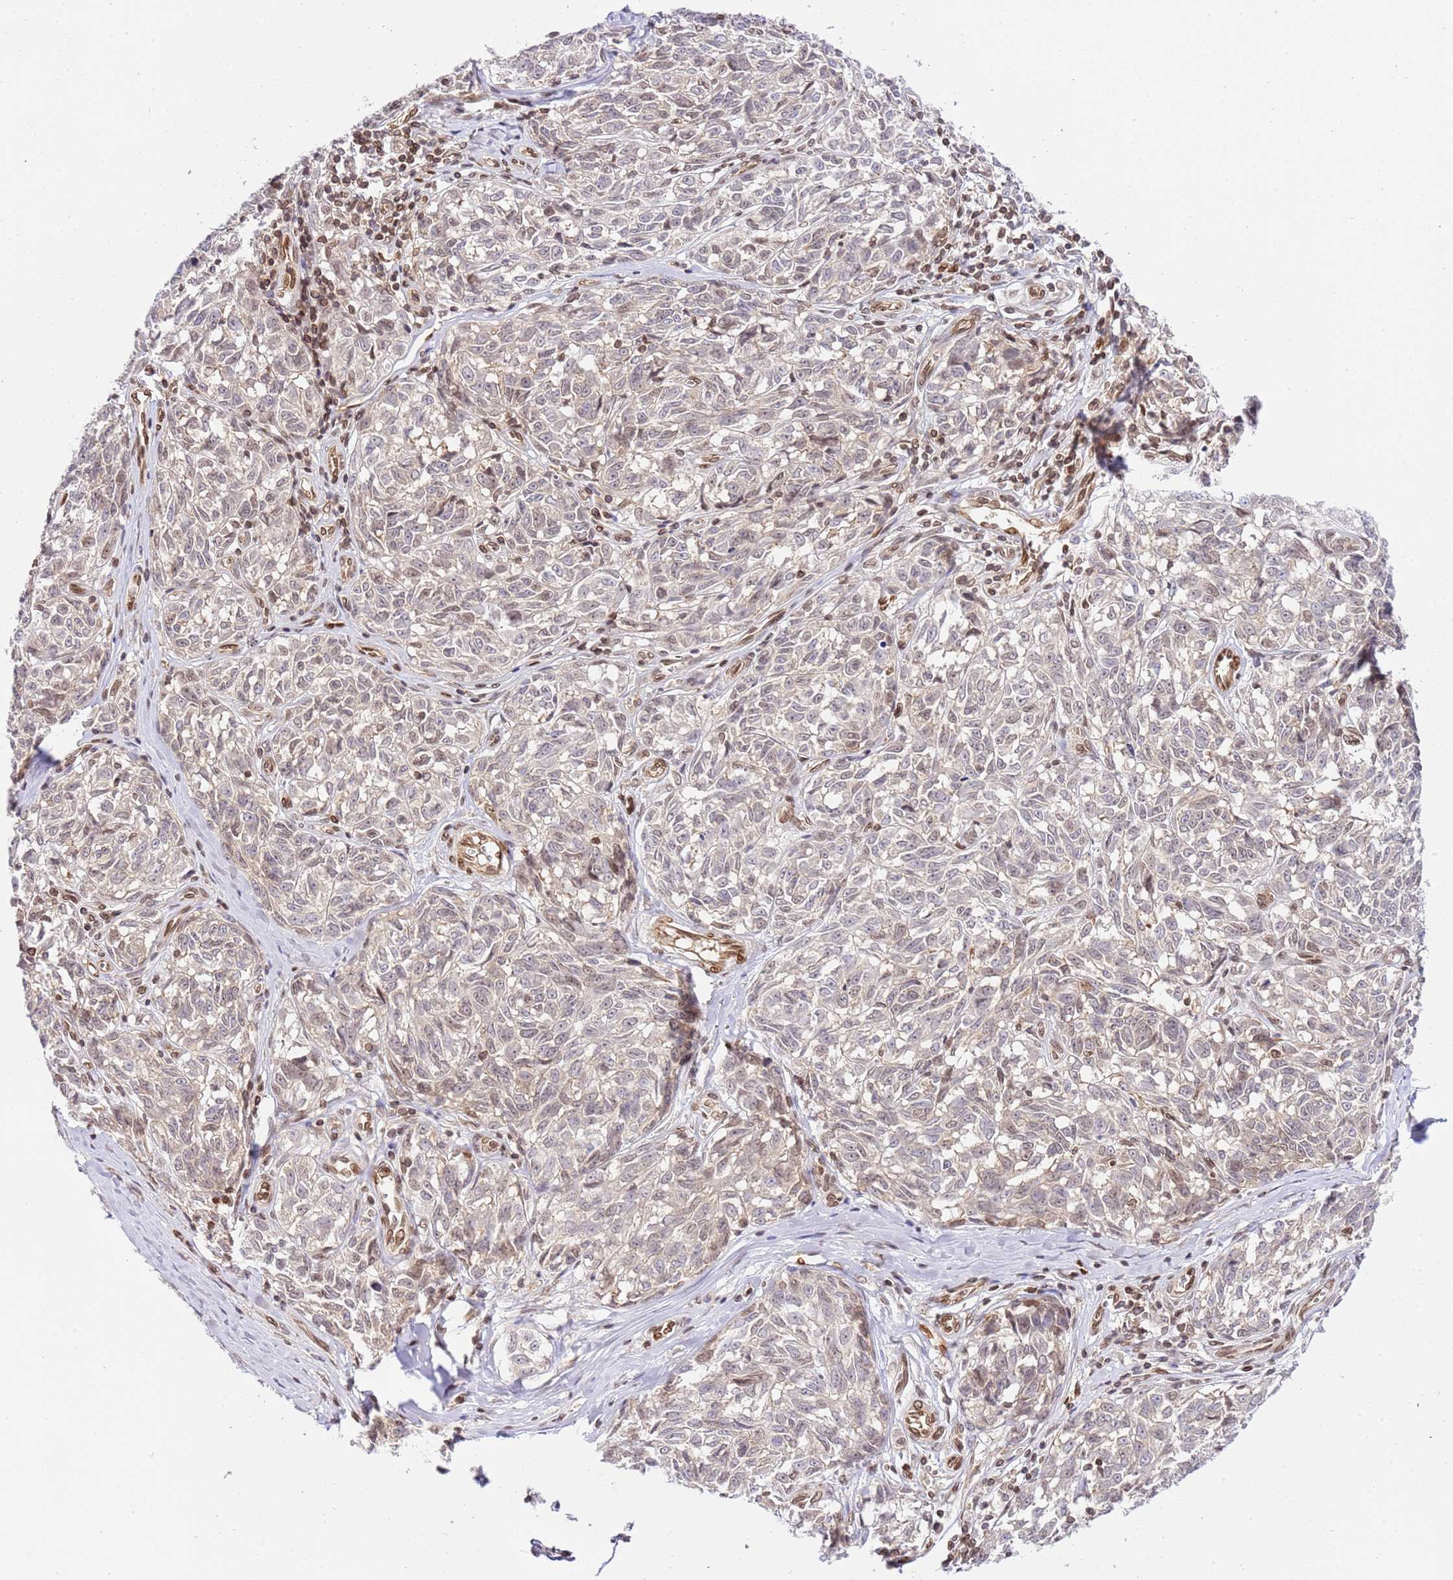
{"staining": {"intensity": "weak", "quantity": "<25%", "location": "nuclear"}, "tissue": "melanoma", "cell_type": "Tumor cells", "image_type": "cancer", "snomed": [{"axis": "morphology", "description": "Normal tissue, NOS"}, {"axis": "morphology", "description": "Malignant melanoma, NOS"}, {"axis": "topography", "description": "Skin"}], "caption": "There is no significant expression in tumor cells of melanoma.", "gene": "TRIM37", "patient": {"sex": "female", "age": 64}}